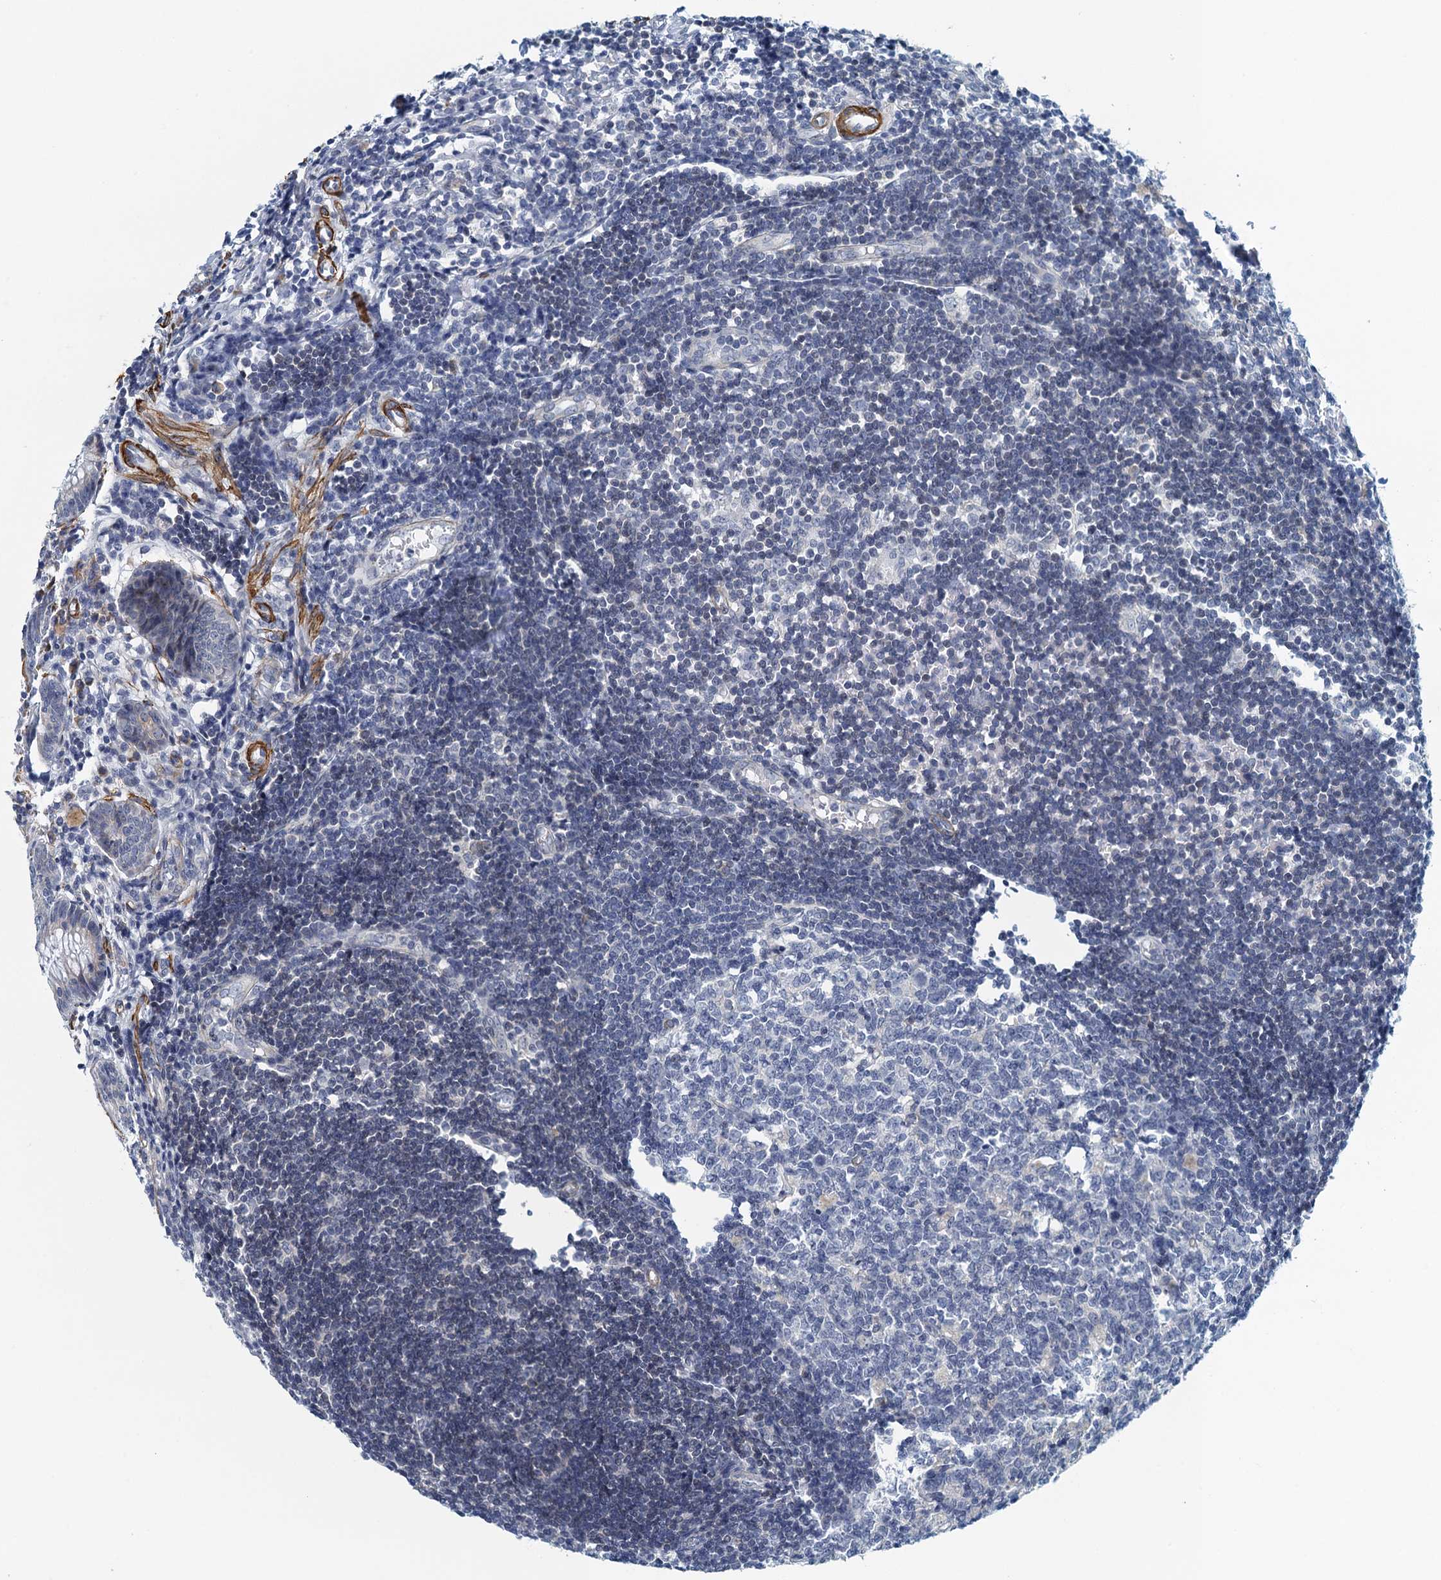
{"staining": {"intensity": "negative", "quantity": "none", "location": "none"}, "tissue": "appendix", "cell_type": "Glandular cells", "image_type": "normal", "snomed": [{"axis": "morphology", "description": "Normal tissue, NOS"}, {"axis": "topography", "description": "Appendix"}], "caption": "DAB immunohistochemical staining of normal human appendix reveals no significant staining in glandular cells. (DAB immunohistochemistry (IHC) visualized using brightfield microscopy, high magnification).", "gene": "ALG2", "patient": {"sex": "female", "age": 54}}